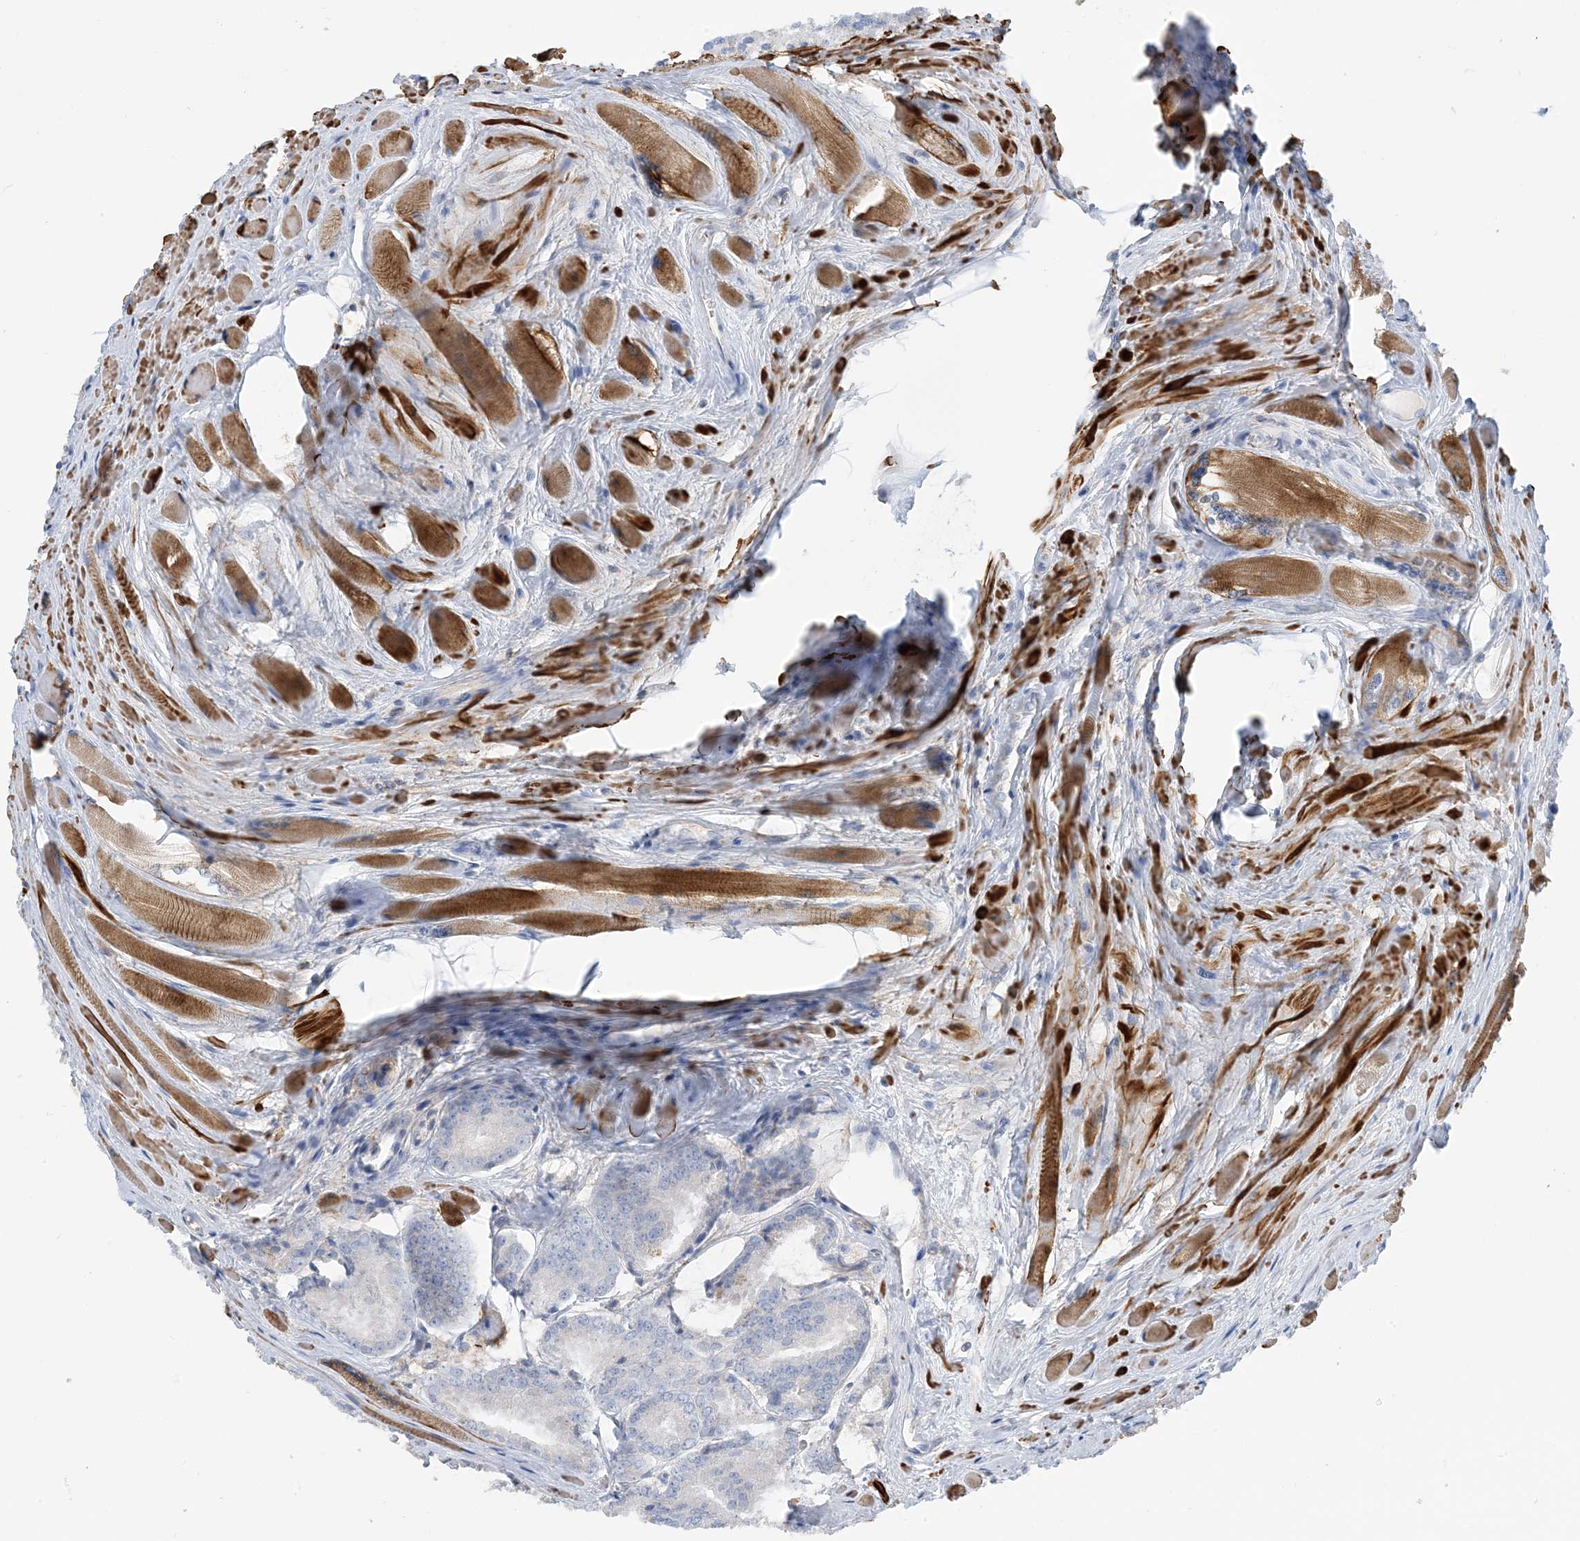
{"staining": {"intensity": "negative", "quantity": "none", "location": "none"}, "tissue": "prostate cancer", "cell_type": "Tumor cells", "image_type": "cancer", "snomed": [{"axis": "morphology", "description": "Adenocarcinoma, Low grade"}, {"axis": "topography", "description": "Prostate"}], "caption": "Micrograph shows no protein positivity in tumor cells of prostate cancer (low-grade adenocarcinoma) tissue. (Brightfield microscopy of DAB (3,3'-diaminobenzidine) immunohistochemistry (IHC) at high magnification).", "gene": "CALHM5", "patient": {"sex": "male", "age": 67}}